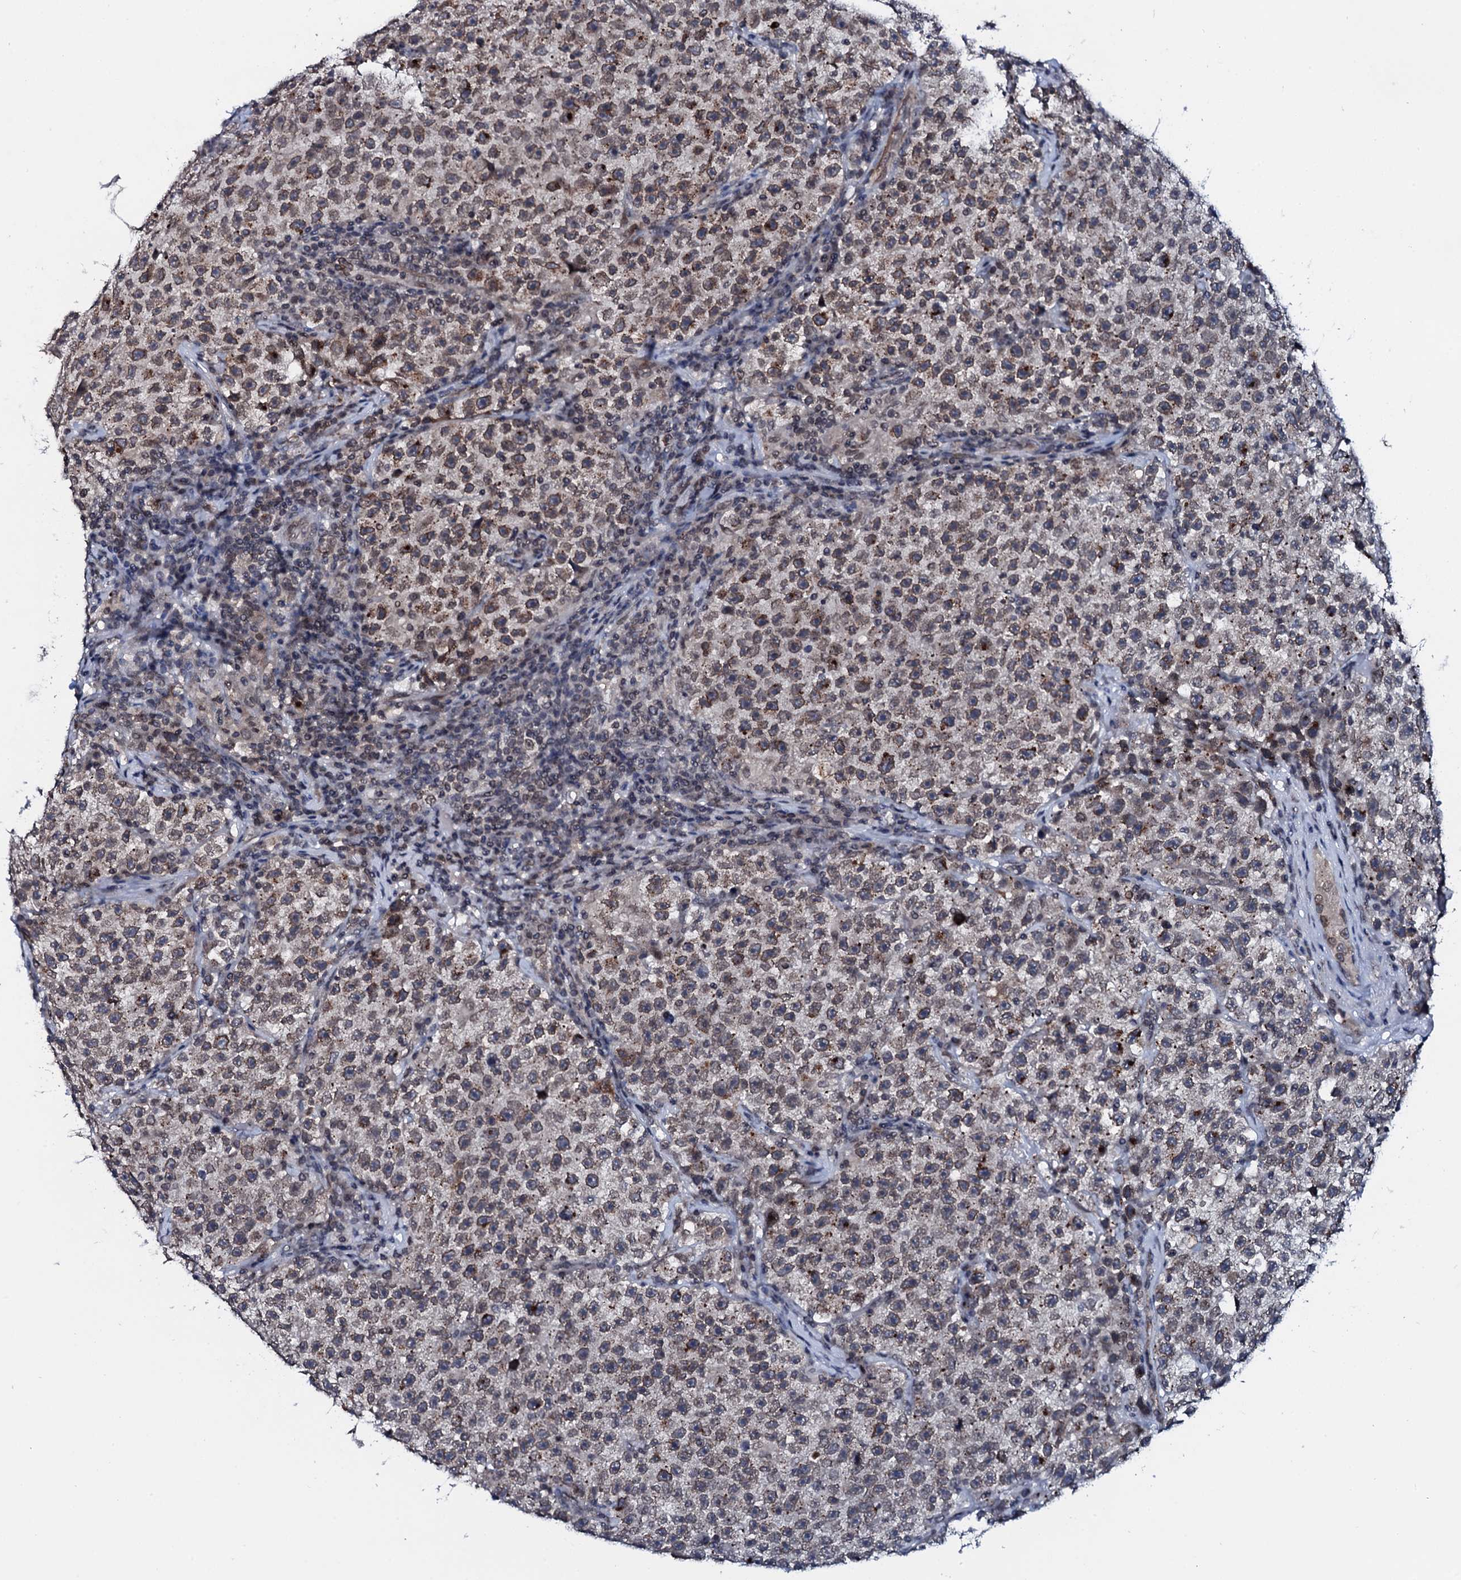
{"staining": {"intensity": "moderate", "quantity": ">75%", "location": "cytoplasmic/membranous"}, "tissue": "testis cancer", "cell_type": "Tumor cells", "image_type": "cancer", "snomed": [{"axis": "morphology", "description": "Seminoma, NOS"}, {"axis": "topography", "description": "Testis"}], "caption": "IHC of human testis seminoma reveals medium levels of moderate cytoplasmic/membranous positivity in about >75% of tumor cells. (DAB IHC with brightfield microscopy, high magnification).", "gene": "SNTA1", "patient": {"sex": "male", "age": 22}}